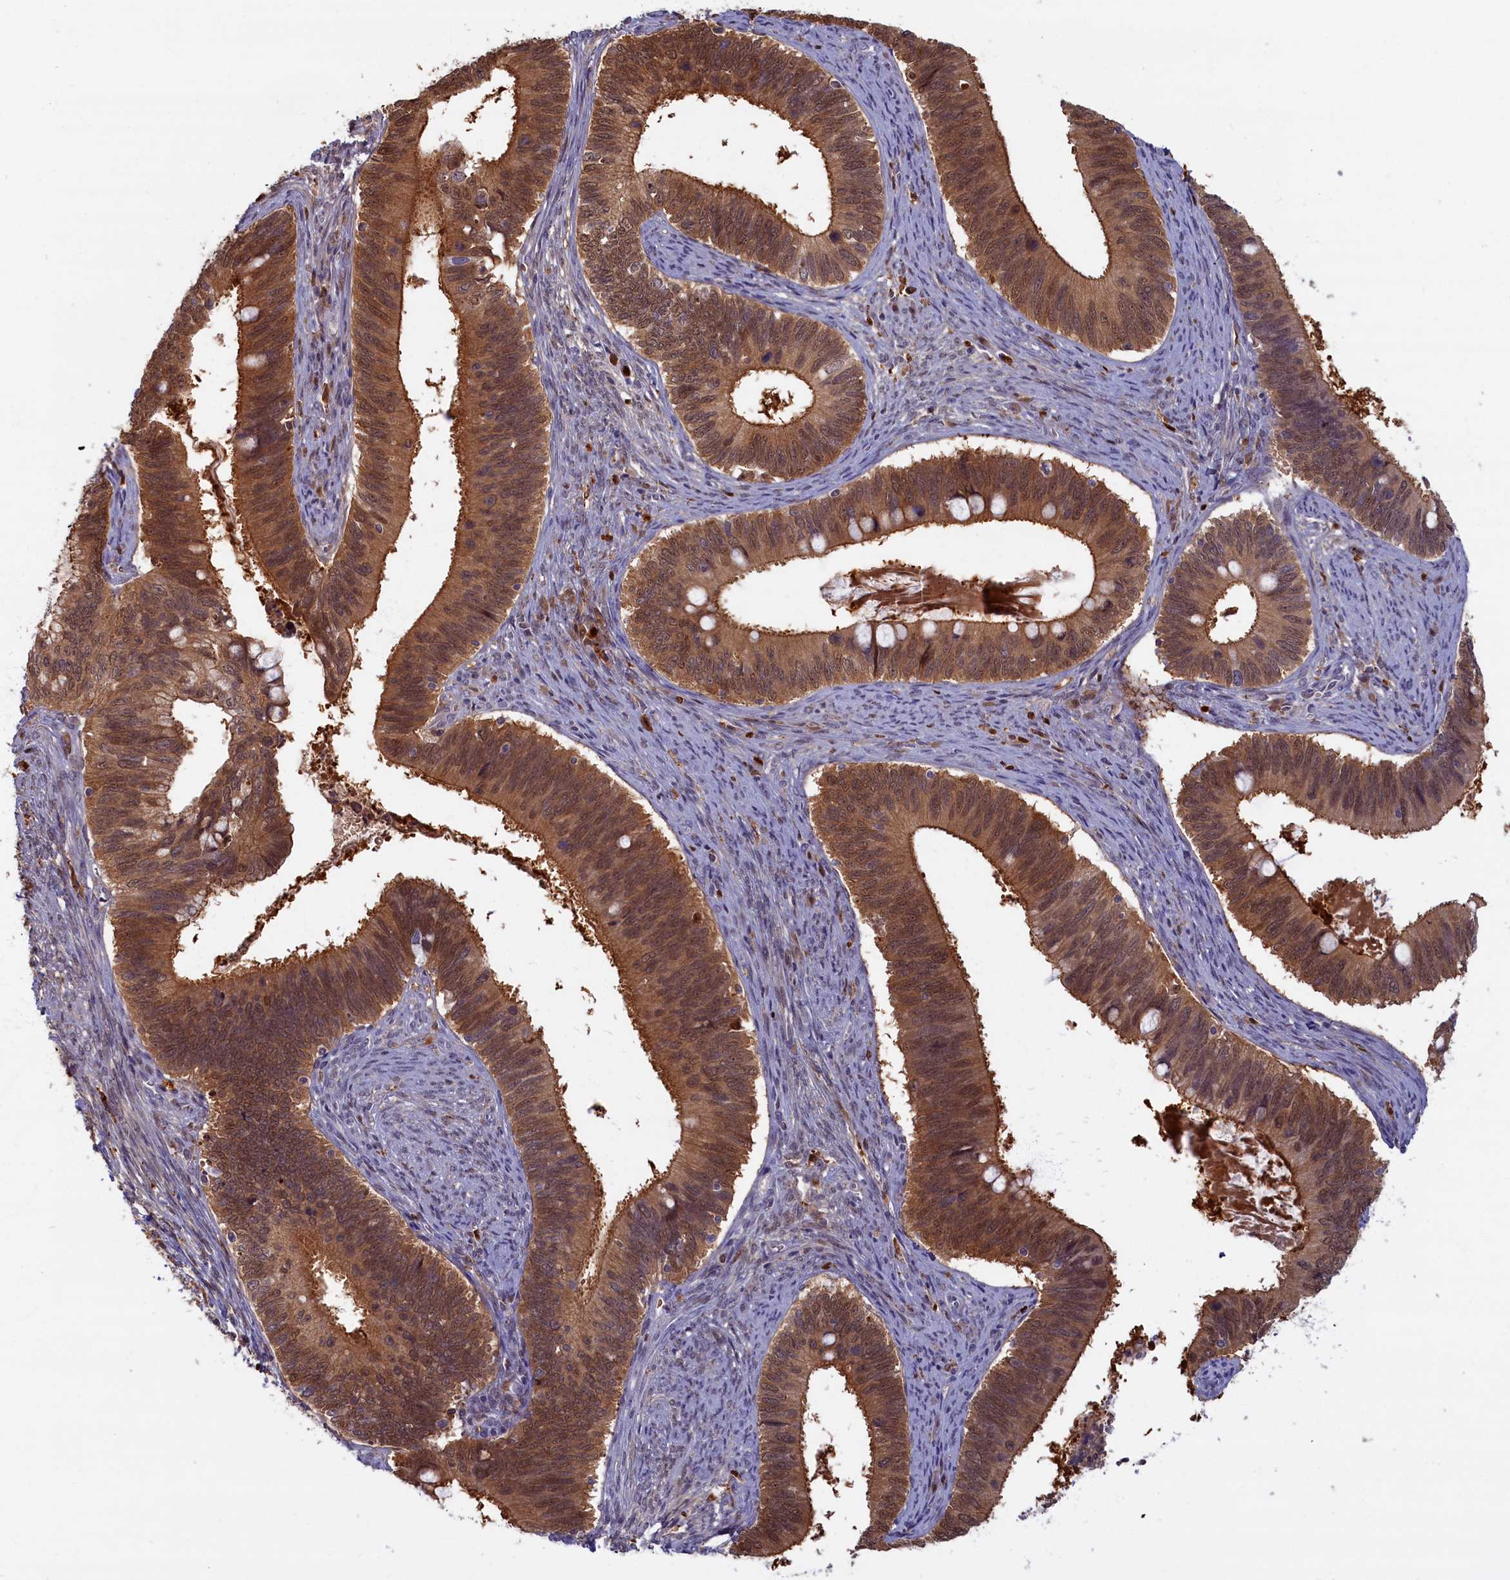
{"staining": {"intensity": "moderate", "quantity": ">75%", "location": "cytoplasmic/membranous,nuclear"}, "tissue": "cervical cancer", "cell_type": "Tumor cells", "image_type": "cancer", "snomed": [{"axis": "morphology", "description": "Adenocarcinoma, NOS"}, {"axis": "topography", "description": "Cervix"}], "caption": "Tumor cells demonstrate medium levels of moderate cytoplasmic/membranous and nuclear positivity in approximately >75% of cells in cervical cancer (adenocarcinoma).", "gene": "BLVRB", "patient": {"sex": "female", "age": 42}}